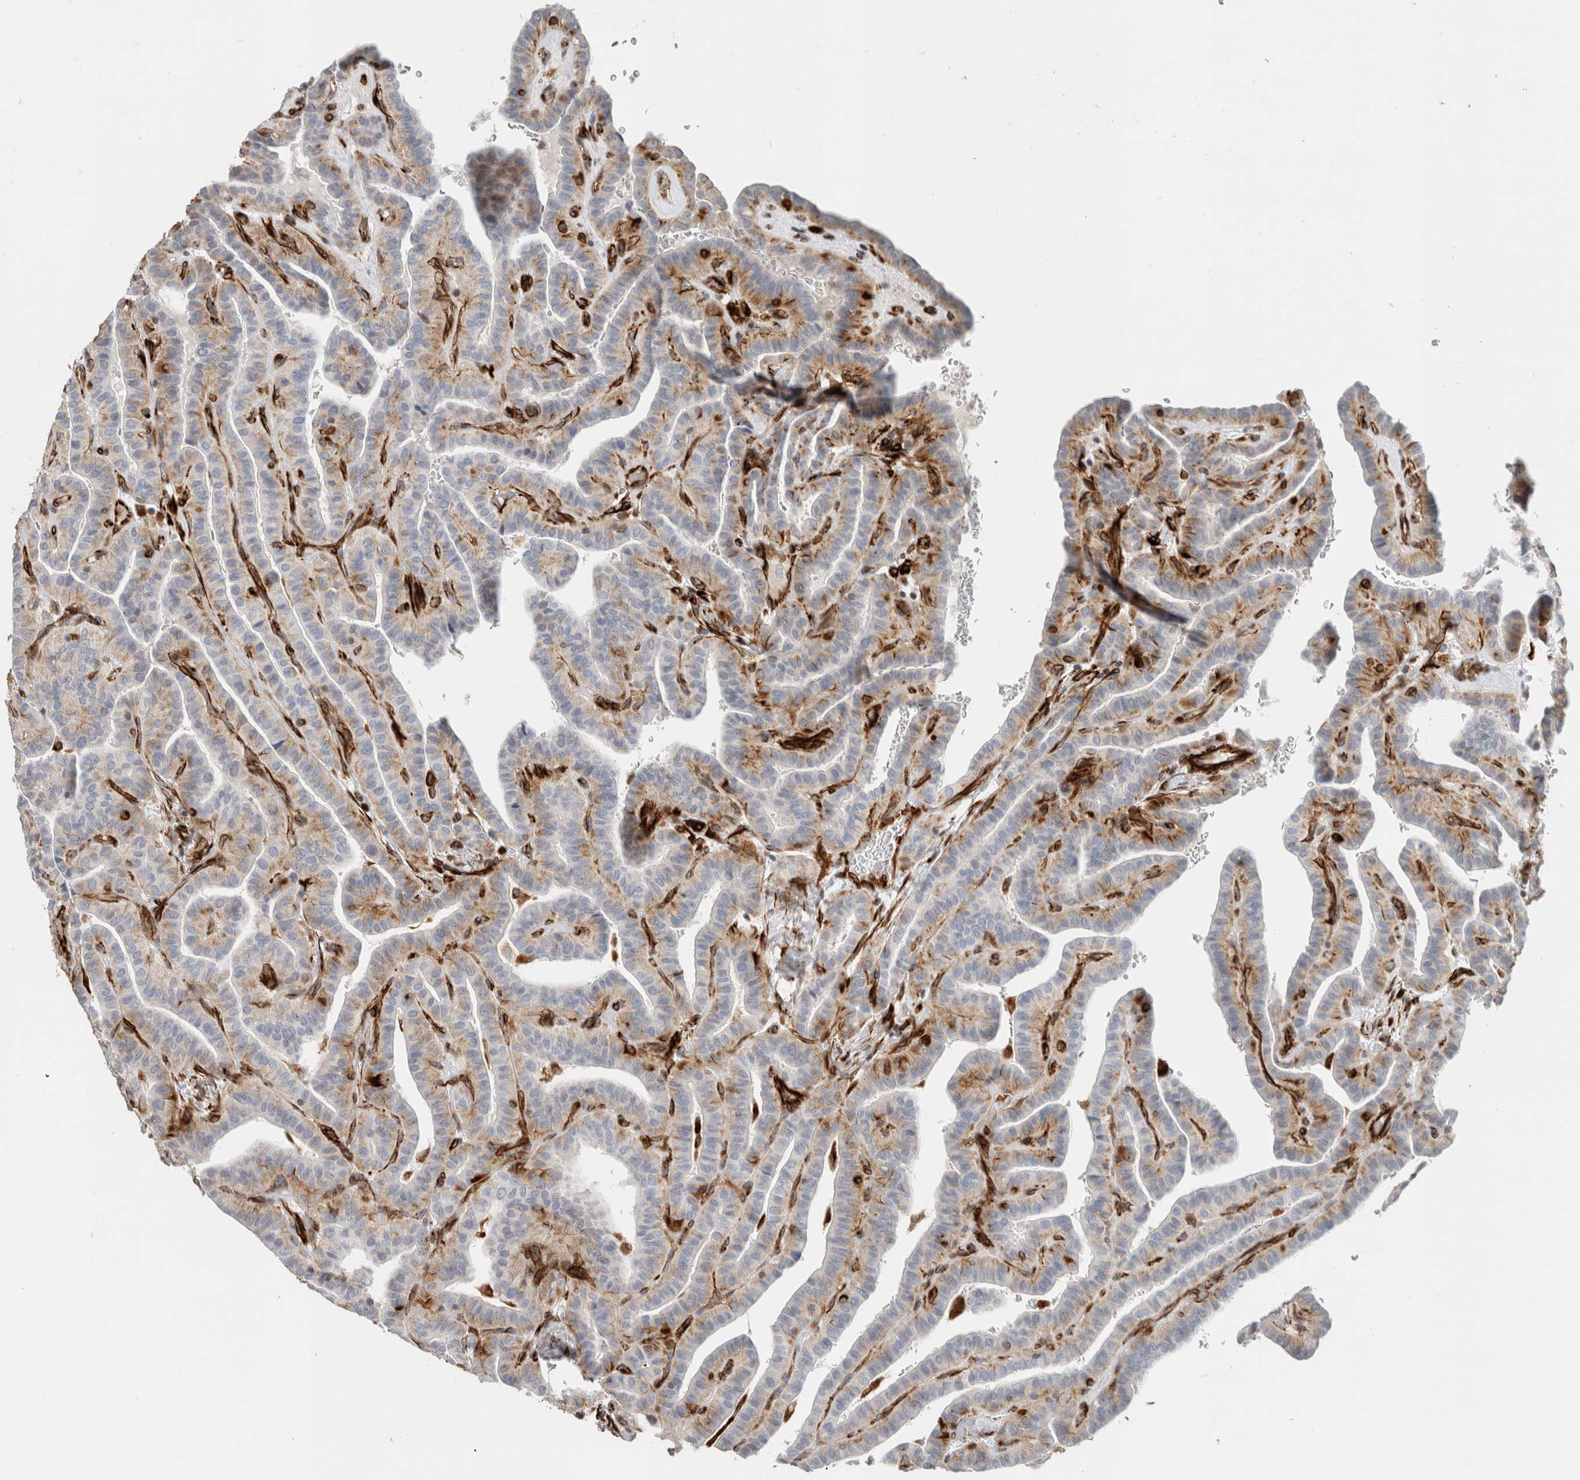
{"staining": {"intensity": "weak", "quantity": "<25%", "location": "cytoplasmic/membranous"}, "tissue": "thyroid cancer", "cell_type": "Tumor cells", "image_type": "cancer", "snomed": [{"axis": "morphology", "description": "Papillary adenocarcinoma, NOS"}, {"axis": "topography", "description": "Thyroid gland"}], "caption": "DAB immunohistochemical staining of papillary adenocarcinoma (thyroid) displays no significant staining in tumor cells.", "gene": "LY86", "patient": {"sex": "male", "age": 77}}